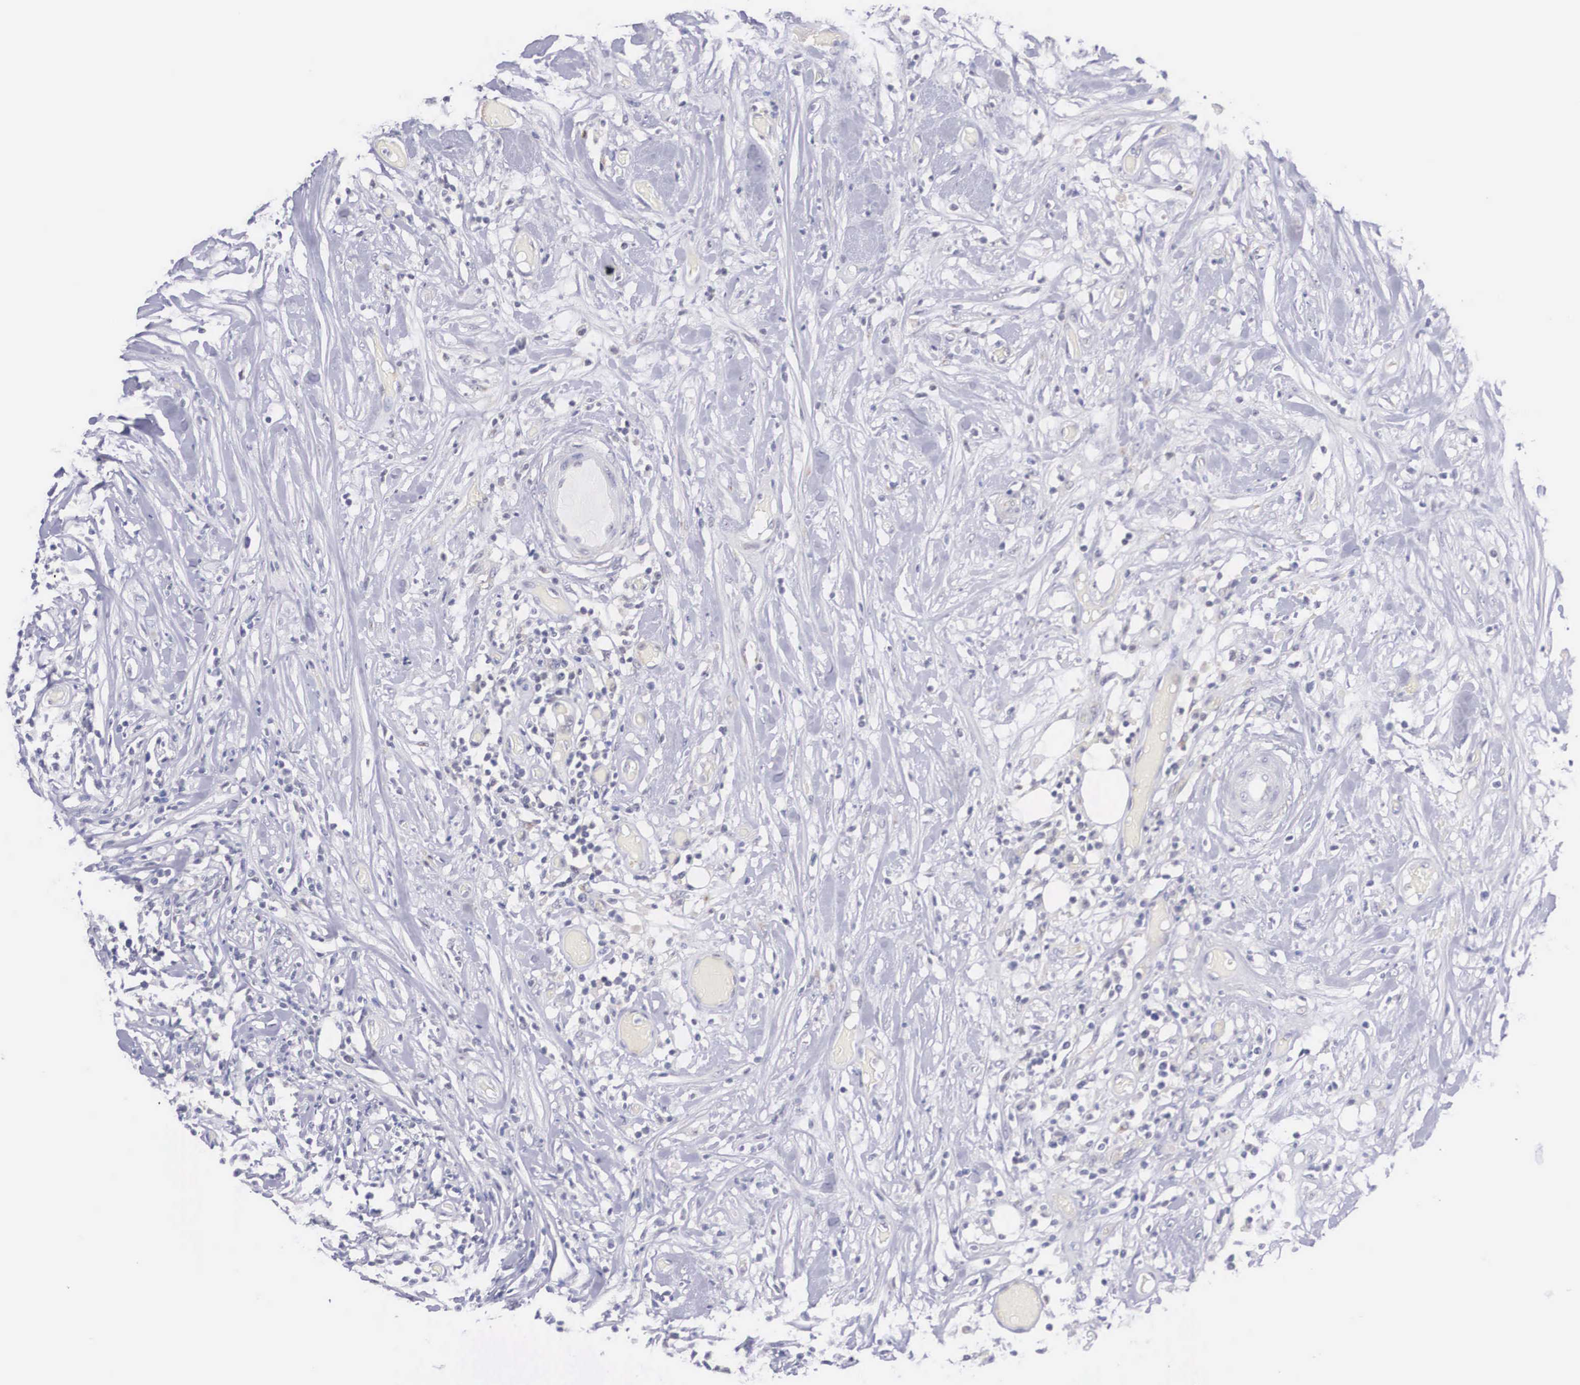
{"staining": {"intensity": "negative", "quantity": "none", "location": "none"}, "tissue": "lymphoma", "cell_type": "Tumor cells", "image_type": "cancer", "snomed": [{"axis": "morphology", "description": "Malignant lymphoma, non-Hodgkin's type, High grade"}, {"axis": "topography", "description": "Colon"}], "caption": "IHC histopathology image of neoplastic tissue: malignant lymphoma, non-Hodgkin's type (high-grade) stained with DAB (3,3'-diaminobenzidine) displays no significant protein positivity in tumor cells.", "gene": "NR4A2", "patient": {"sex": "male", "age": 82}}